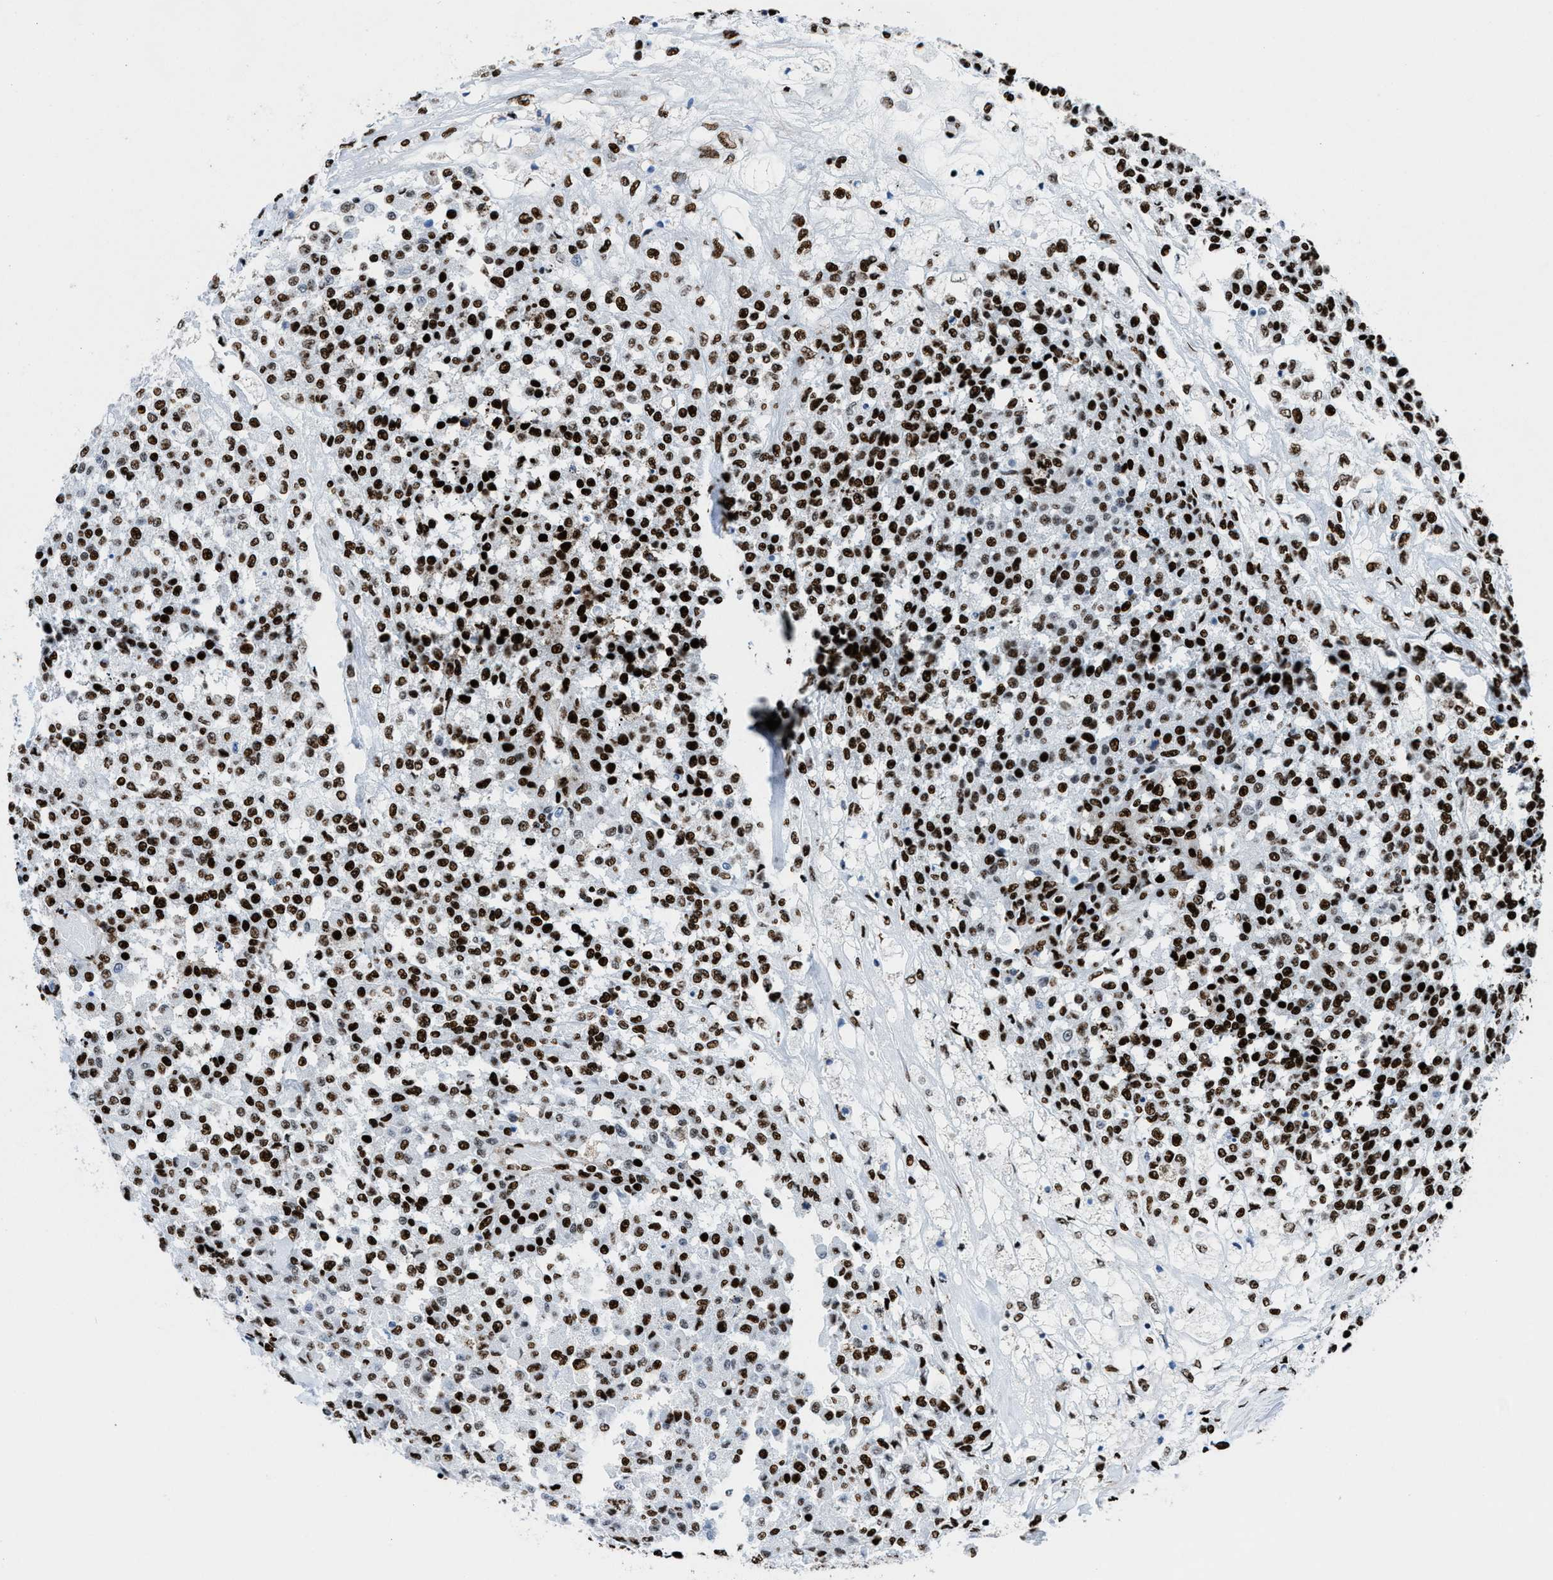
{"staining": {"intensity": "strong", "quantity": ">75%", "location": "nuclear"}, "tissue": "testis cancer", "cell_type": "Tumor cells", "image_type": "cancer", "snomed": [{"axis": "morphology", "description": "Seminoma, NOS"}, {"axis": "topography", "description": "Testis"}], "caption": "Seminoma (testis) stained with a protein marker demonstrates strong staining in tumor cells.", "gene": "NONO", "patient": {"sex": "male", "age": 59}}